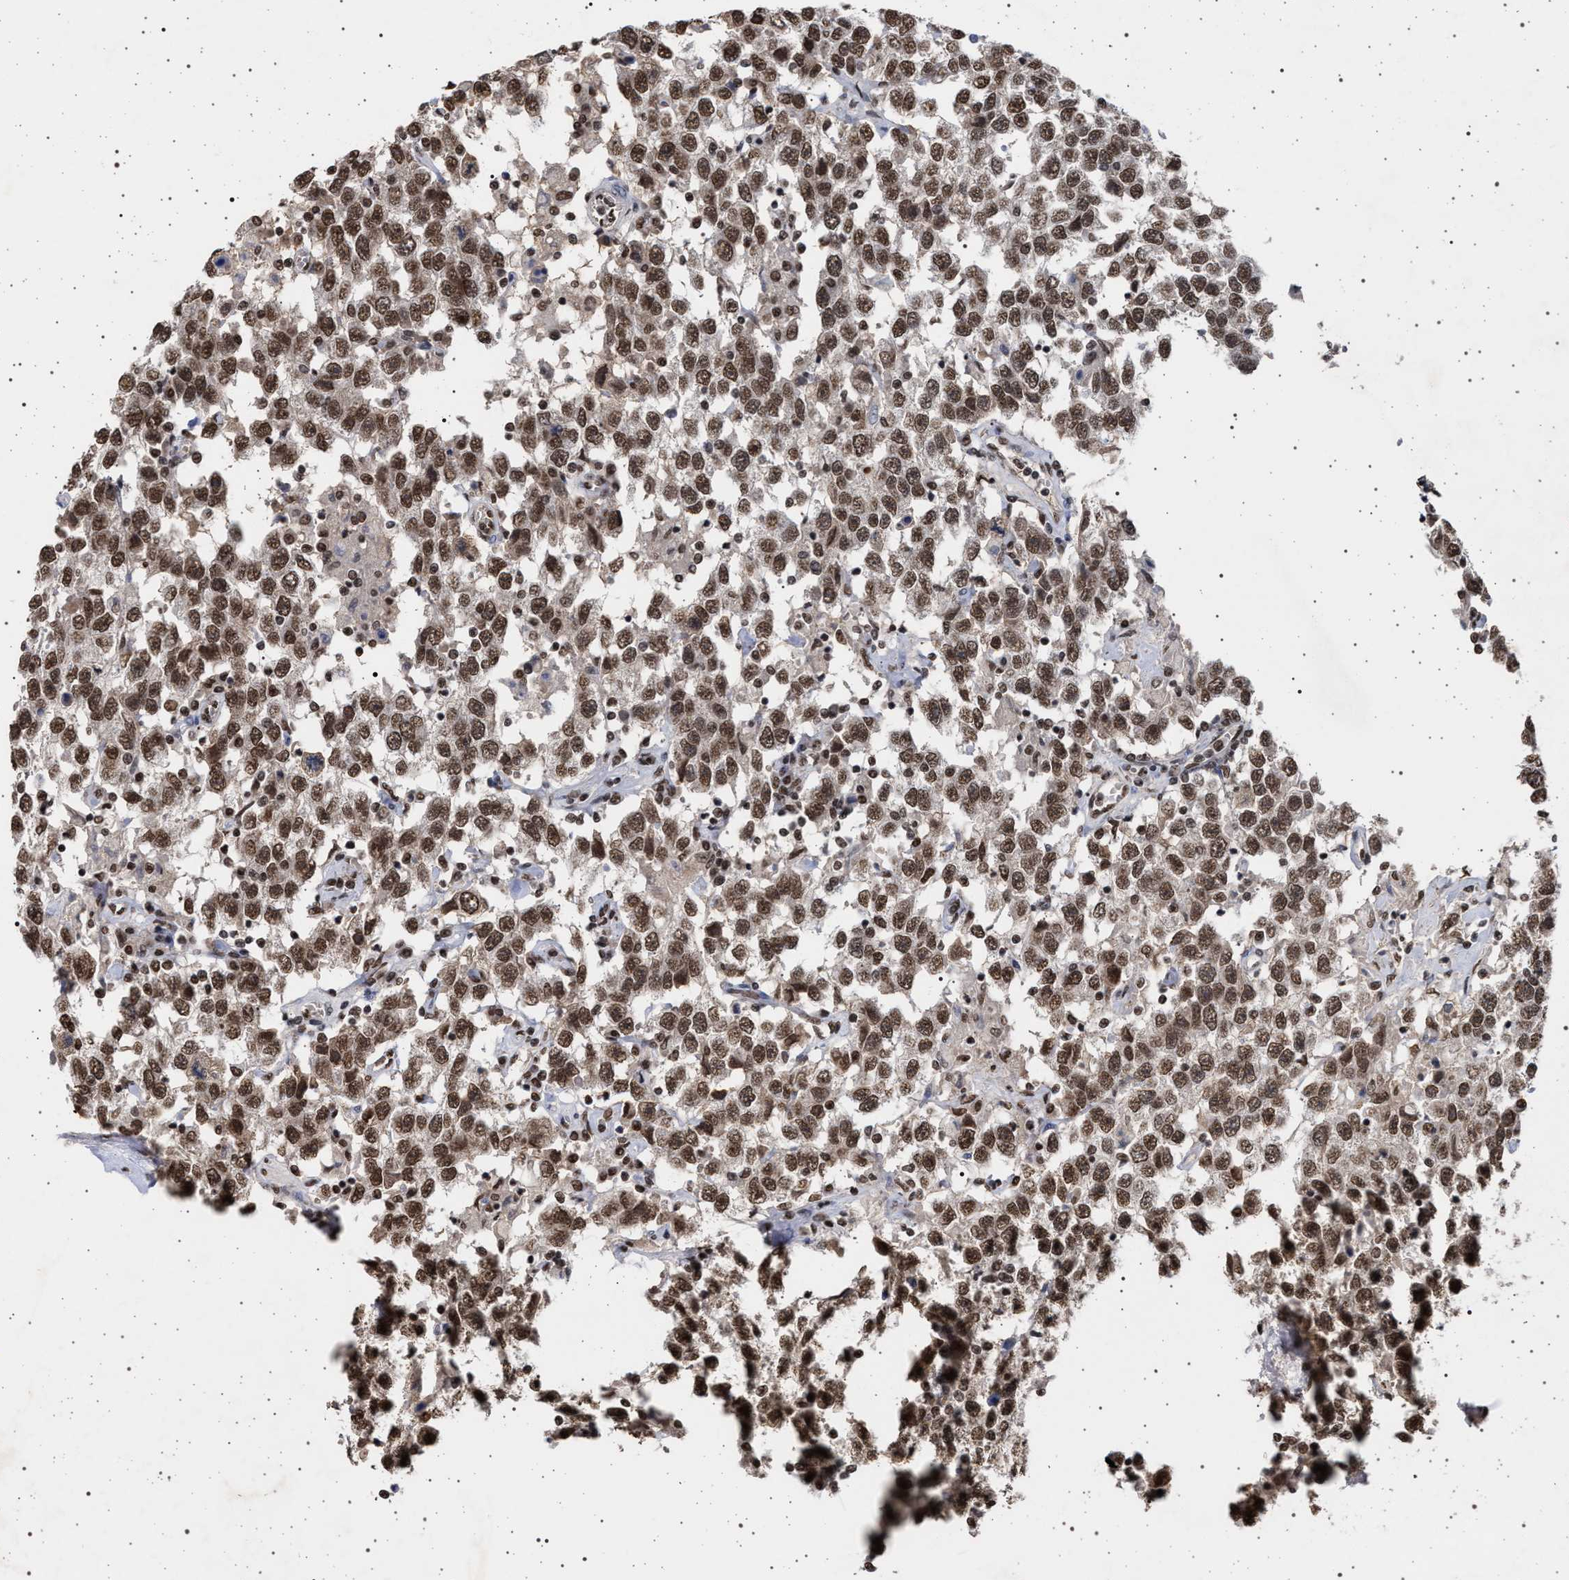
{"staining": {"intensity": "moderate", "quantity": ">75%", "location": "nuclear"}, "tissue": "testis cancer", "cell_type": "Tumor cells", "image_type": "cancer", "snomed": [{"axis": "morphology", "description": "Seminoma, NOS"}, {"axis": "topography", "description": "Testis"}], "caption": "Seminoma (testis) was stained to show a protein in brown. There is medium levels of moderate nuclear staining in about >75% of tumor cells.", "gene": "PHF12", "patient": {"sex": "male", "age": 41}}